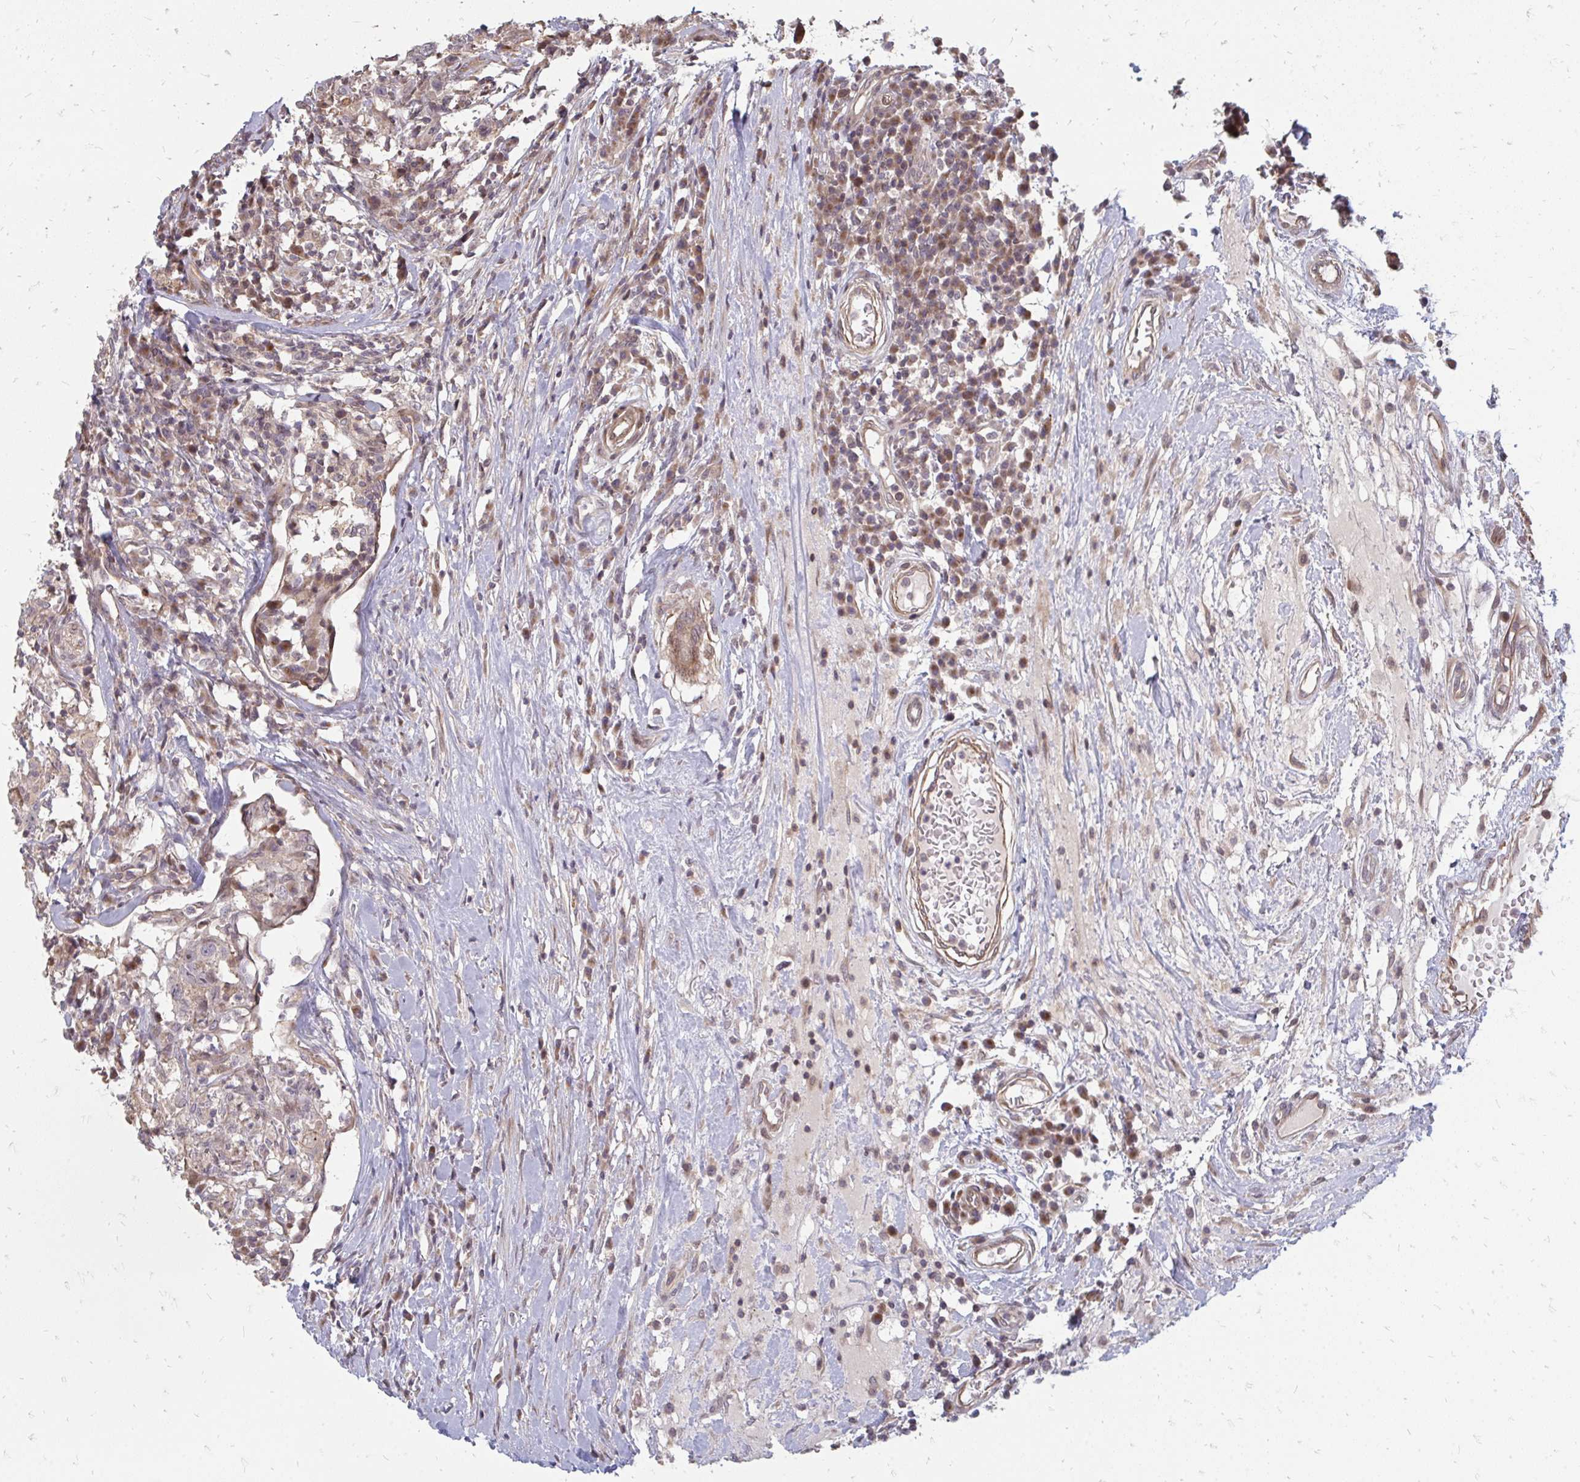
{"staining": {"intensity": "weak", "quantity": "25%-75%", "location": "cytoplasmic/membranous"}, "tissue": "head and neck cancer", "cell_type": "Tumor cells", "image_type": "cancer", "snomed": [{"axis": "morphology", "description": "Normal tissue, NOS"}, {"axis": "morphology", "description": "Squamous cell carcinoma, NOS"}, {"axis": "topography", "description": "Skeletal muscle"}, {"axis": "topography", "description": "Vascular tissue"}, {"axis": "topography", "description": "Peripheral nerve tissue"}, {"axis": "topography", "description": "Head-Neck"}], "caption": "Head and neck squamous cell carcinoma tissue exhibits weak cytoplasmic/membranous staining in about 25%-75% of tumor cells, visualized by immunohistochemistry.", "gene": "ZNF285", "patient": {"sex": "male", "age": 66}}